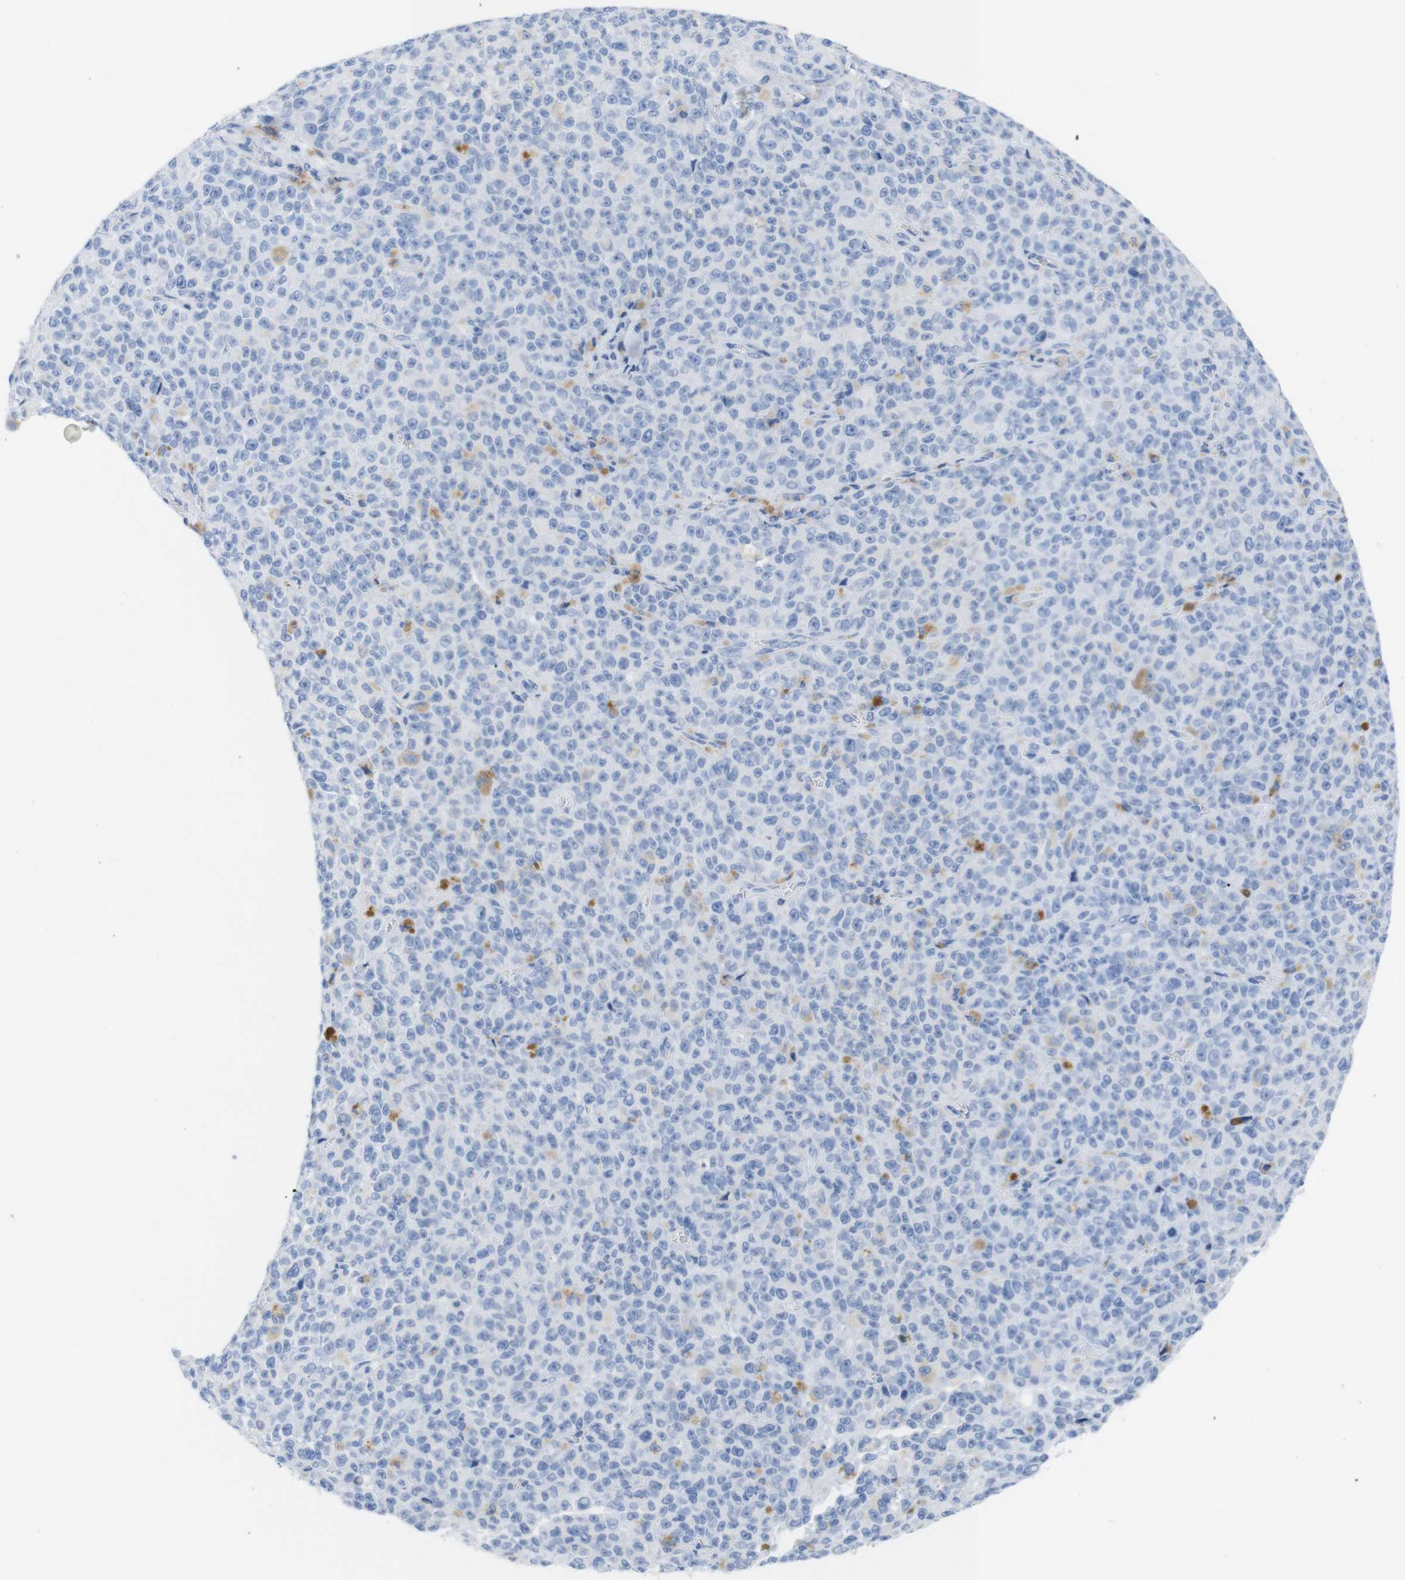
{"staining": {"intensity": "weak", "quantity": "<25%", "location": "cytoplasmic/membranous"}, "tissue": "melanoma", "cell_type": "Tumor cells", "image_type": "cancer", "snomed": [{"axis": "morphology", "description": "Malignant melanoma, NOS"}, {"axis": "topography", "description": "Skin"}], "caption": "Immunohistochemical staining of melanoma displays no significant expression in tumor cells. (IHC, brightfield microscopy, high magnification).", "gene": "LAG3", "patient": {"sex": "female", "age": 82}}